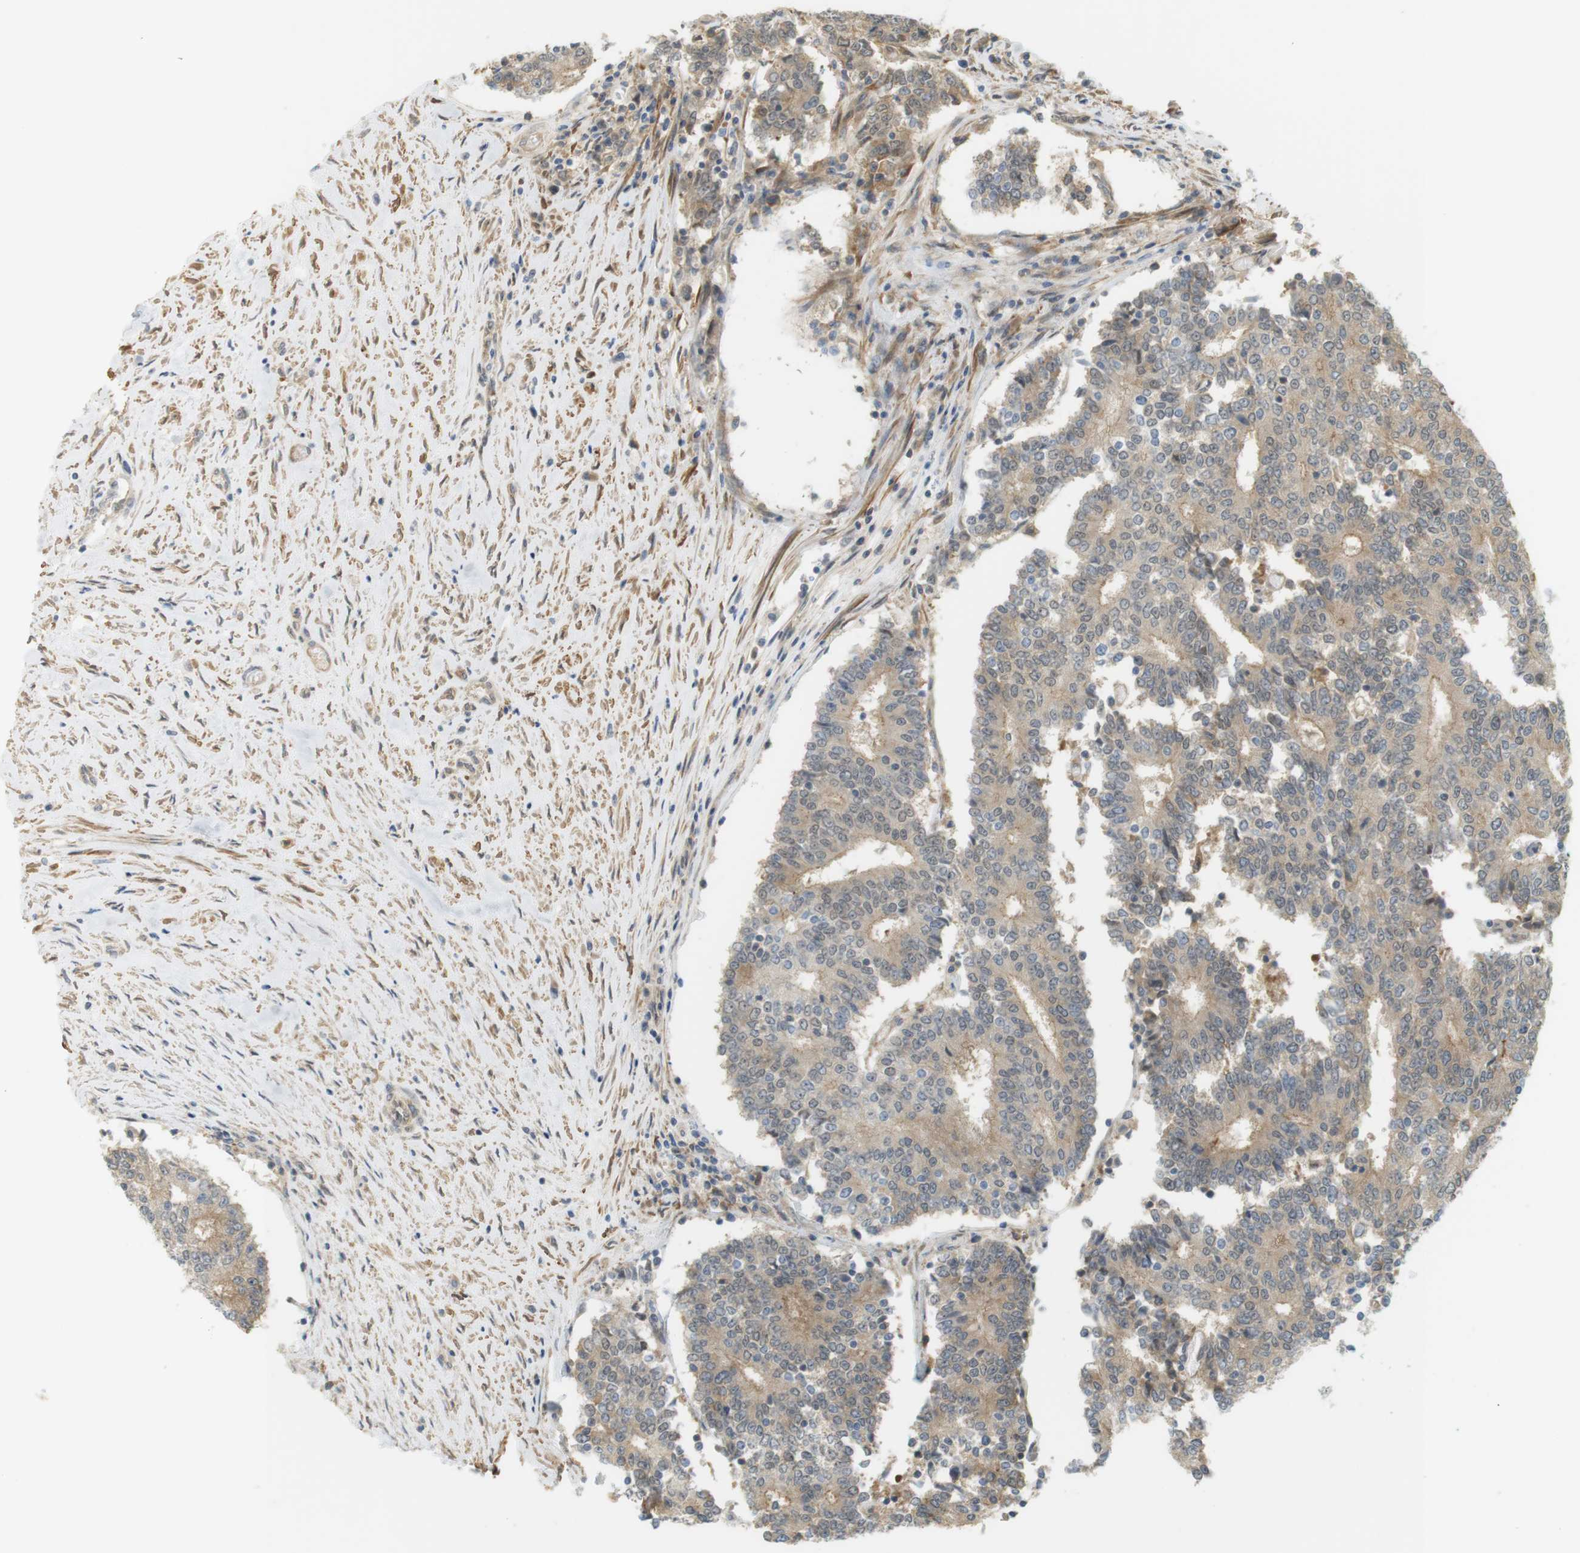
{"staining": {"intensity": "weak", "quantity": ">75%", "location": "cytoplasmic/membranous,nuclear"}, "tissue": "prostate cancer", "cell_type": "Tumor cells", "image_type": "cancer", "snomed": [{"axis": "morphology", "description": "Normal tissue, NOS"}, {"axis": "morphology", "description": "Adenocarcinoma, High grade"}, {"axis": "topography", "description": "Prostate"}, {"axis": "topography", "description": "Seminal veicle"}], "caption": "This histopathology image displays IHC staining of prostate high-grade adenocarcinoma, with low weak cytoplasmic/membranous and nuclear staining in approximately >75% of tumor cells.", "gene": "PA2G4", "patient": {"sex": "male", "age": 55}}